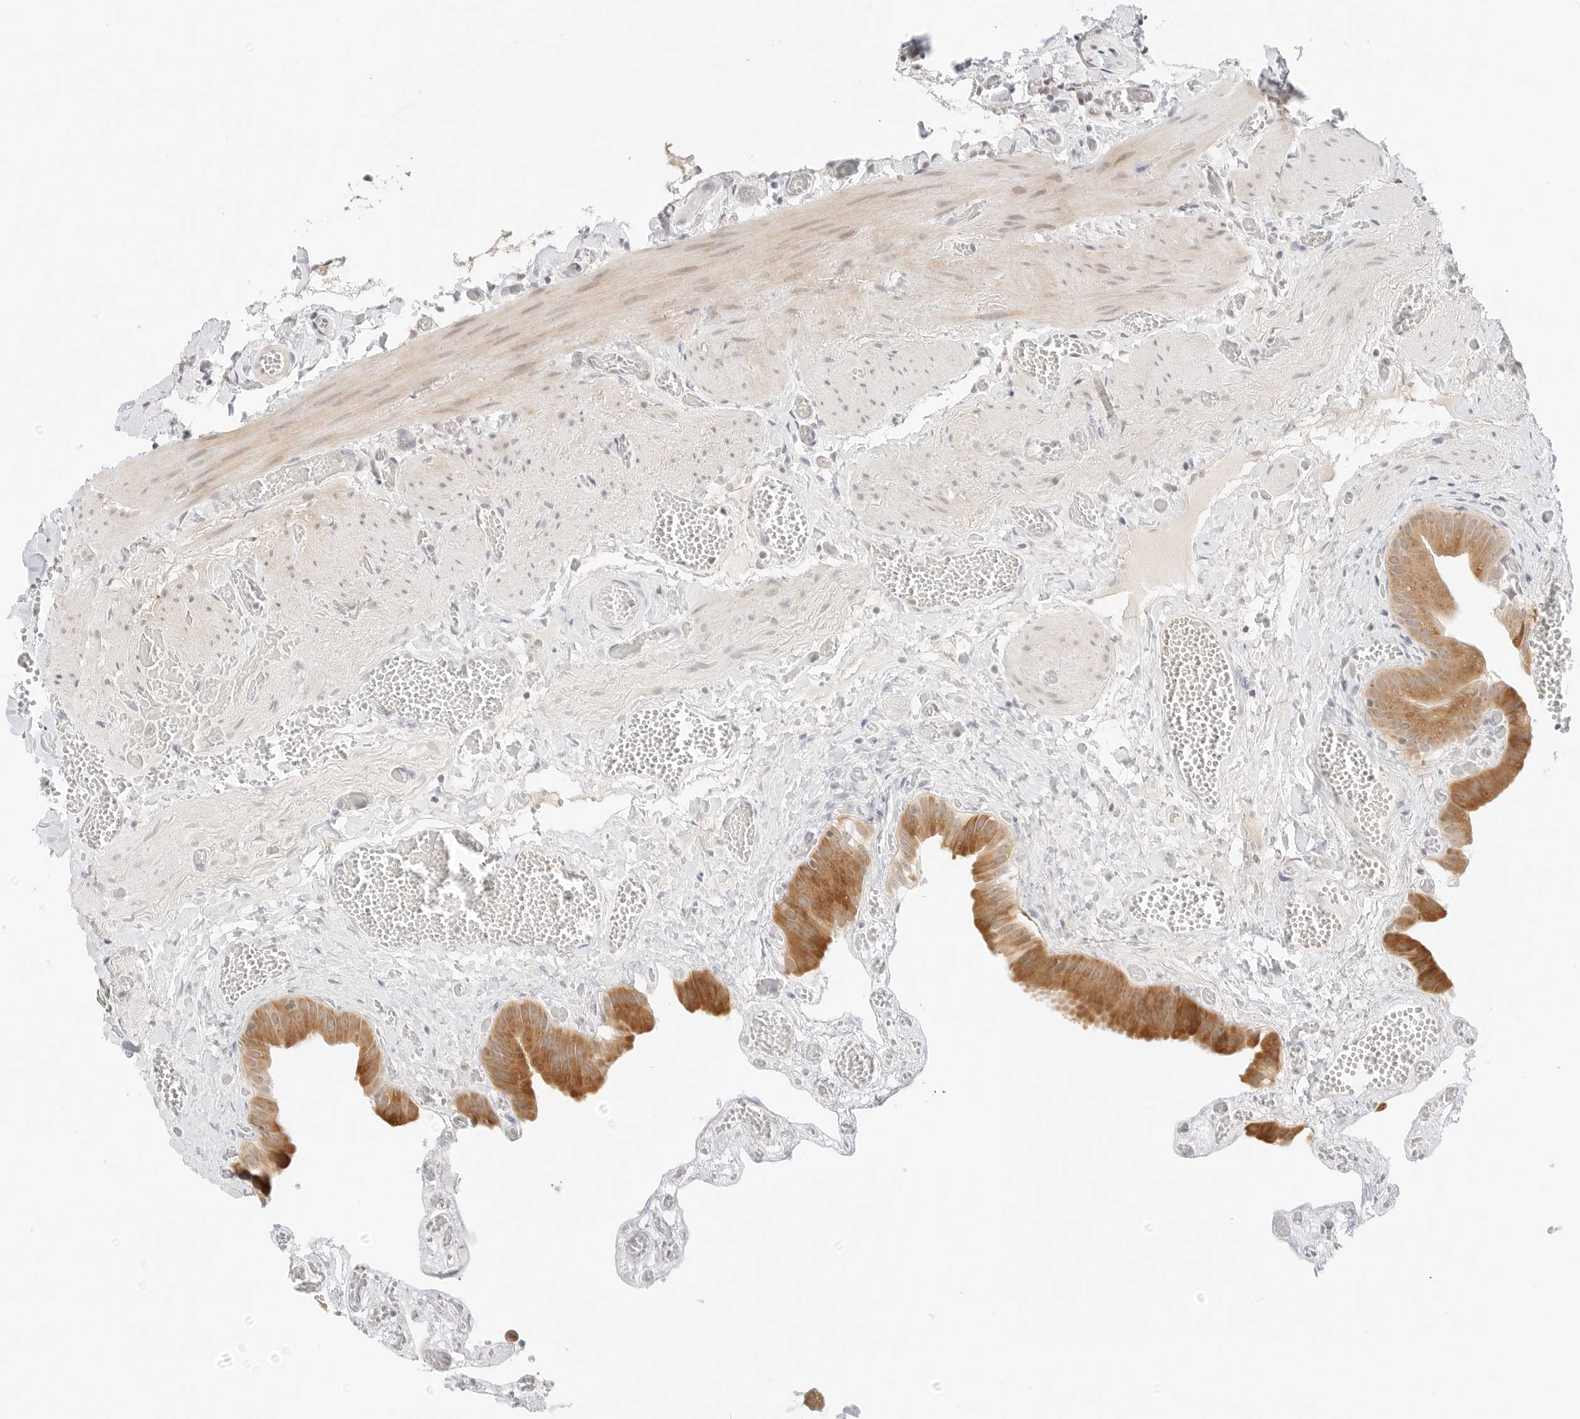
{"staining": {"intensity": "moderate", "quantity": ">75%", "location": "cytoplasmic/membranous,nuclear"}, "tissue": "gallbladder", "cell_type": "Glandular cells", "image_type": "normal", "snomed": [{"axis": "morphology", "description": "Normal tissue, NOS"}, {"axis": "topography", "description": "Gallbladder"}], "caption": "Immunohistochemistry (IHC) (DAB (3,3'-diaminobenzidine)) staining of unremarkable gallbladder reveals moderate cytoplasmic/membranous,nuclear protein staining in about >75% of glandular cells.", "gene": "ERO1B", "patient": {"sex": "female", "age": 64}}